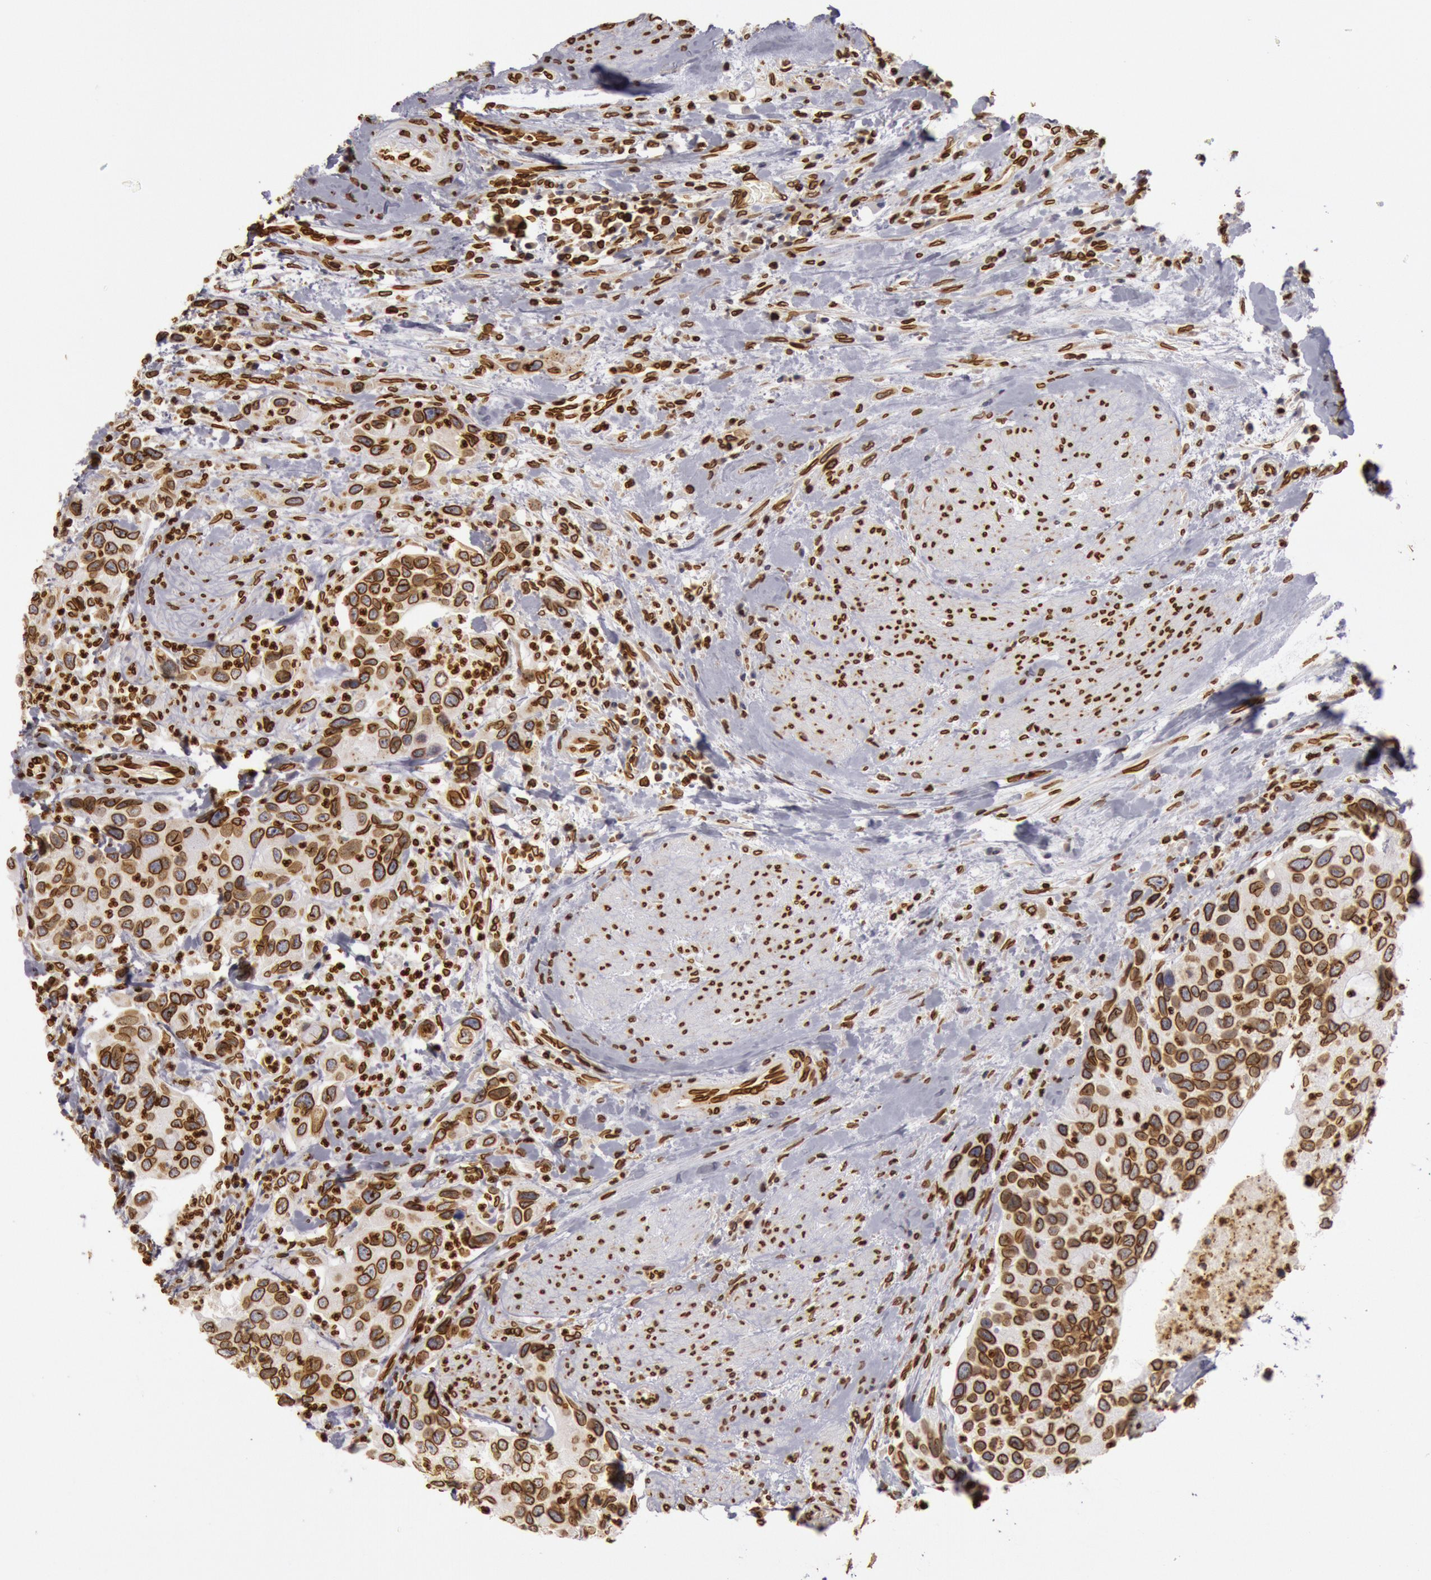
{"staining": {"intensity": "strong", "quantity": ">75%", "location": "cytoplasmic/membranous,nuclear"}, "tissue": "urothelial cancer", "cell_type": "Tumor cells", "image_type": "cancer", "snomed": [{"axis": "morphology", "description": "Urothelial carcinoma, High grade"}, {"axis": "topography", "description": "Urinary bladder"}], "caption": "Urothelial cancer stained with a brown dye demonstrates strong cytoplasmic/membranous and nuclear positive staining in about >75% of tumor cells.", "gene": "SUN2", "patient": {"sex": "male", "age": 66}}